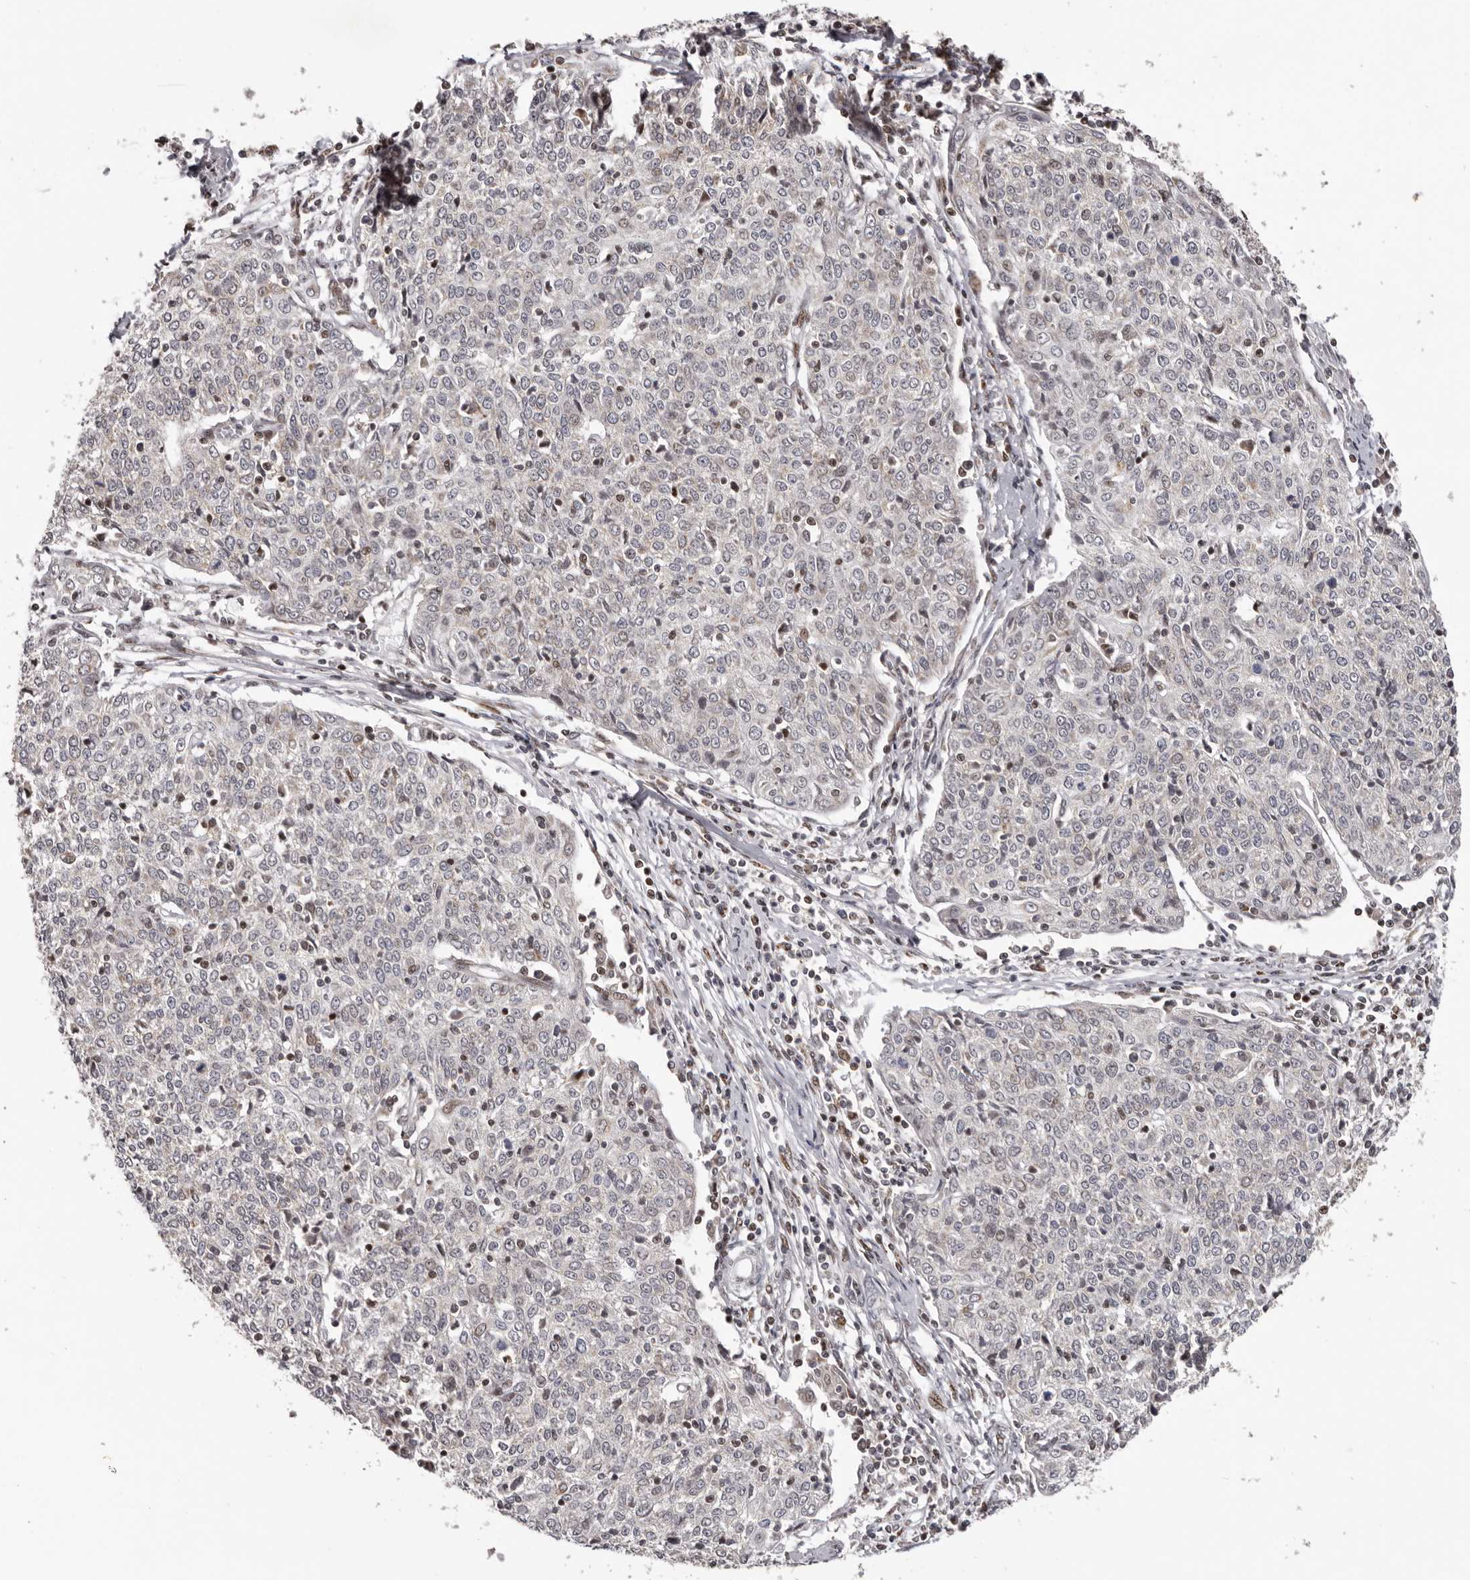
{"staining": {"intensity": "negative", "quantity": "none", "location": "none"}, "tissue": "cervical cancer", "cell_type": "Tumor cells", "image_type": "cancer", "snomed": [{"axis": "morphology", "description": "Squamous cell carcinoma, NOS"}, {"axis": "topography", "description": "Cervix"}], "caption": "Micrograph shows no protein positivity in tumor cells of cervical cancer tissue.", "gene": "C17orf99", "patient": {"sex": "female", "age": 48}}